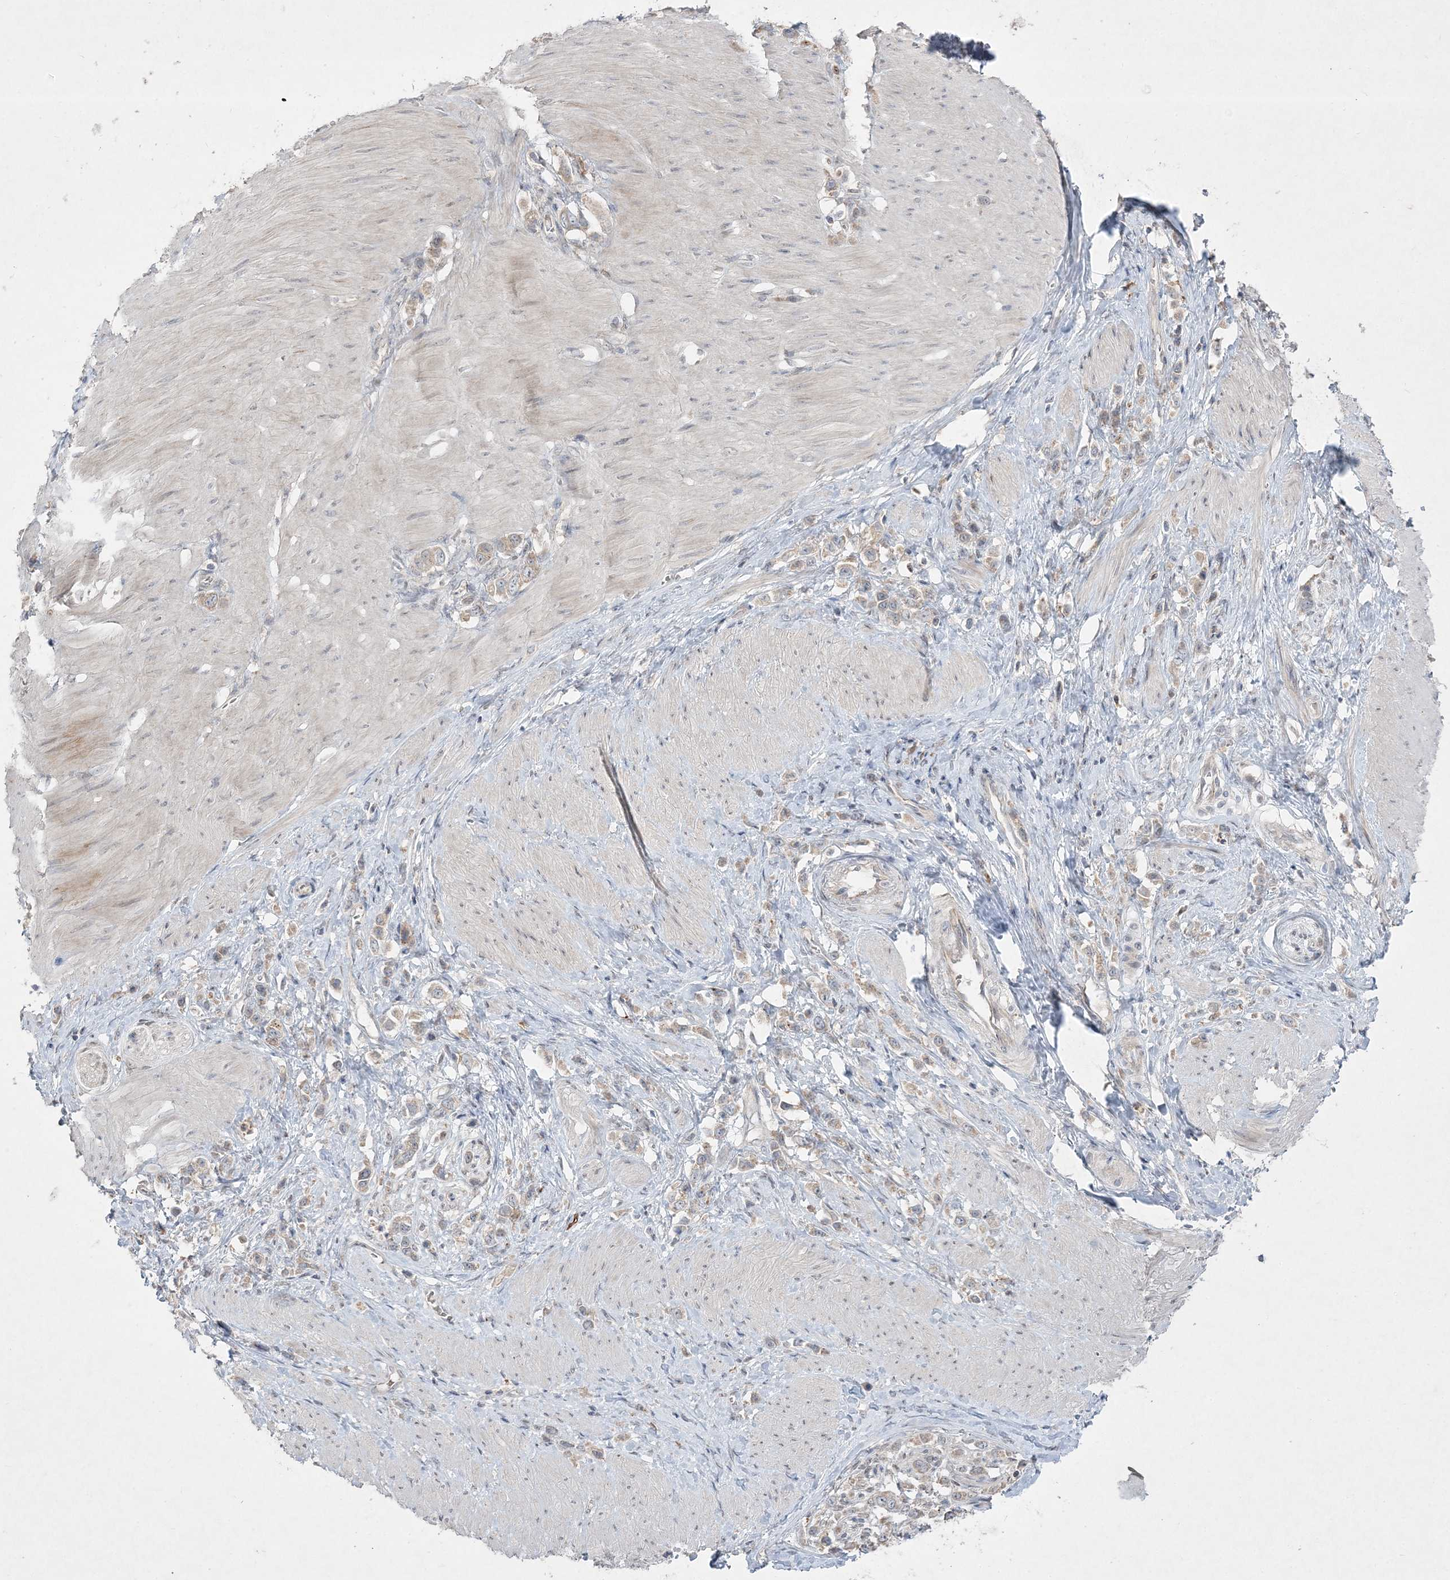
{"staining": {"intensity": "weak", "quantity": "<25%", "location": "cytoplasmic/membranous"}, "tissue": "stomach cancer", "cell_type": "Tumor cells", "image_type": "cancer", "snomed": [{"axis": "morphology", "description": "Normal tissue, NOS"}, {"axis": "morphology", "description": "Adenocarcinoma, NOS"}, {"axis": "topography", "description": "Stomach, upper"}, {"axis": "topography", "description": "Stomach"}], "caption": "Immunohistochemistry micrograph of neoplastic tissue: stomach cancer stained with DAB (3,3'-diaminobenzidine) demonstrates no significant protein expression in tumor cells. (DAB immunohistochemistry with hematoxylin counter stain).", "gene": "CLNK", "patient": {"sex": "female", "age": 65}}